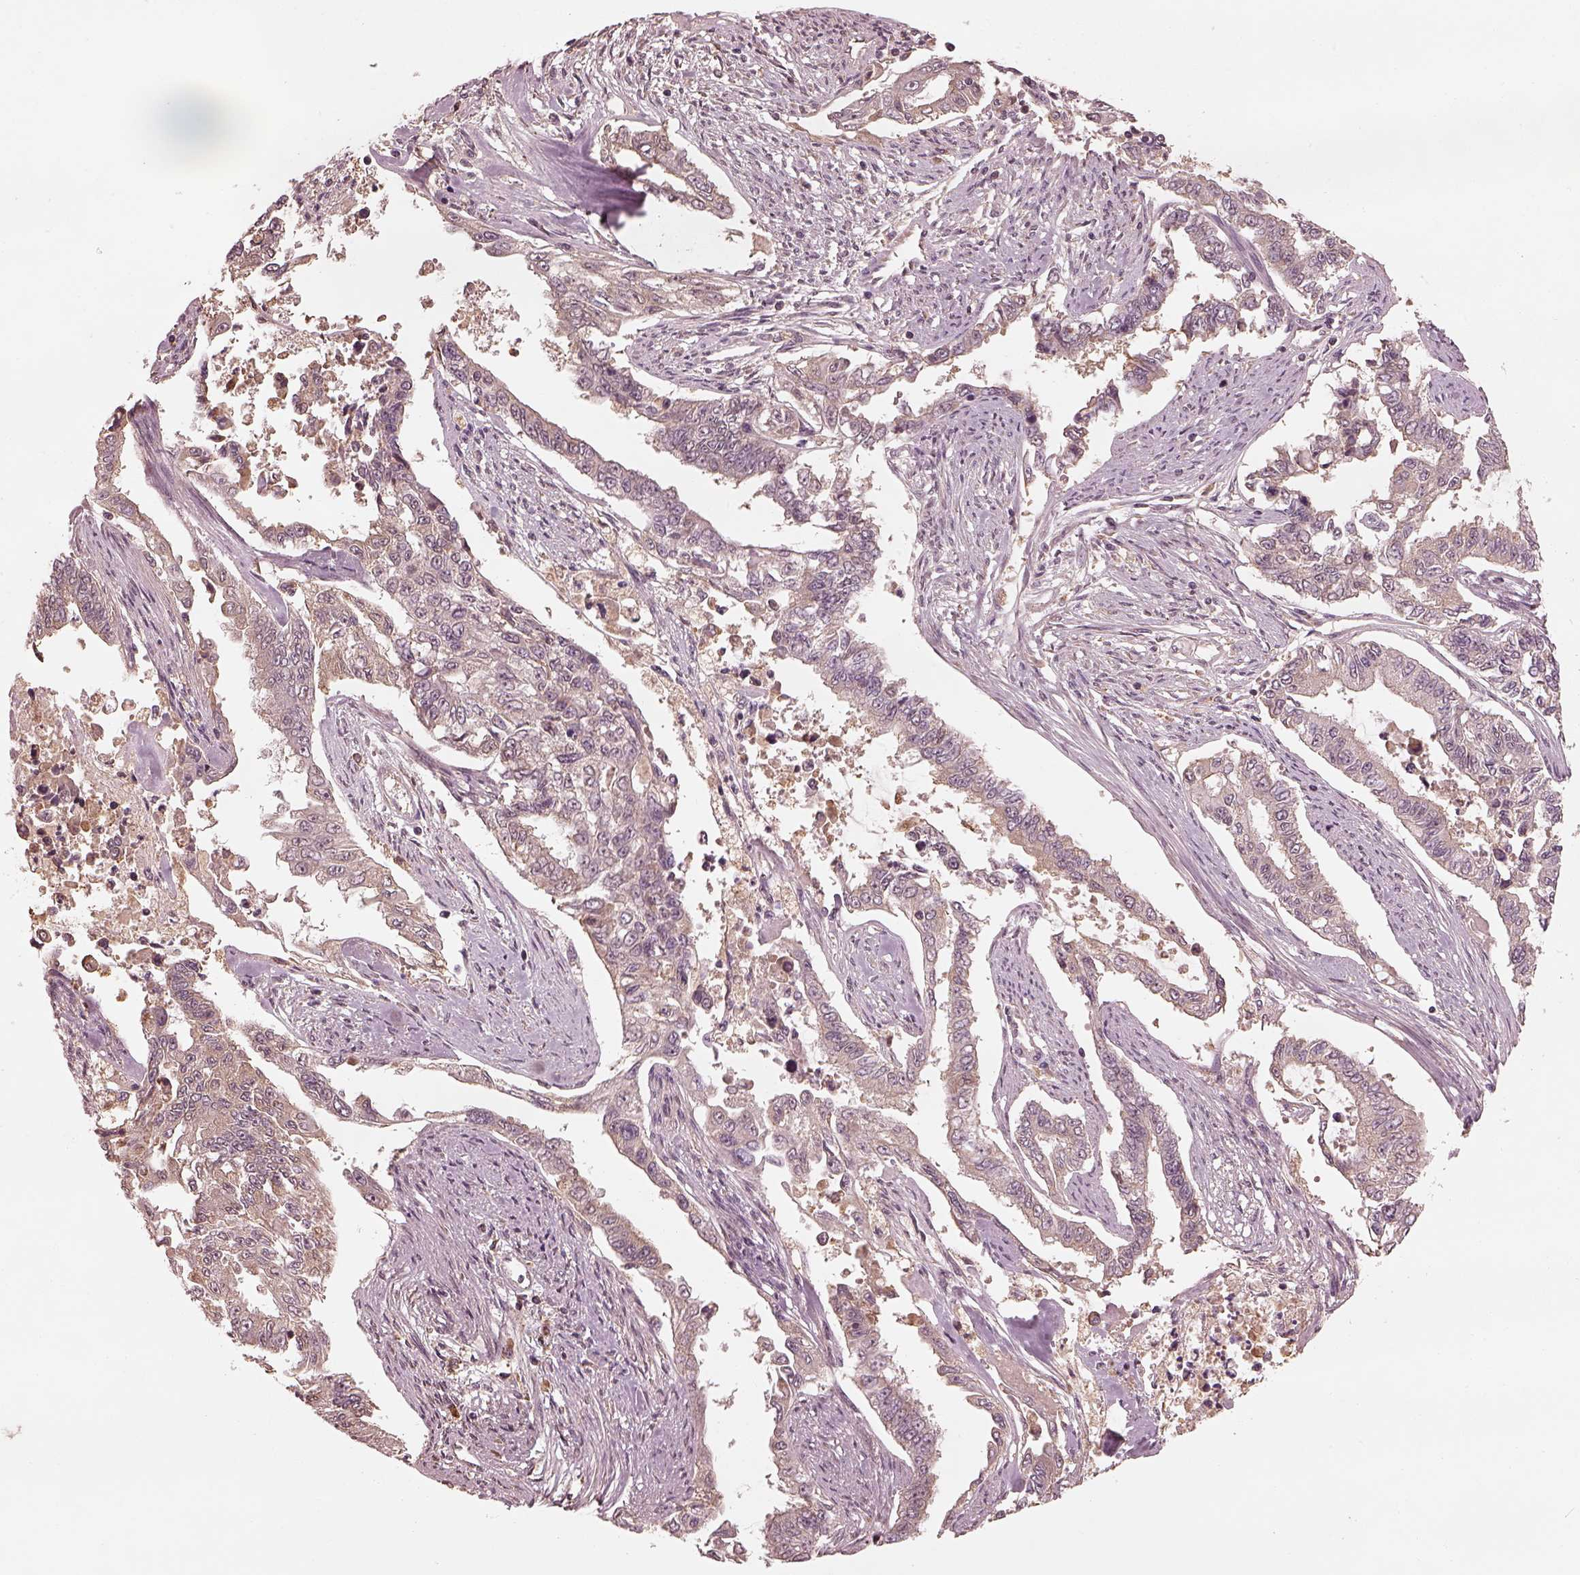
{"staining": {"intensity": "negative", "quantity": "none", "location": "none"}, "tissue": "endometrial cancer", "cell_type": "Tumor cells", "image_type": "cancer", "snomed": [{"axis": "morphology", "description": "Adenocarcinoma, NOS"}, {"axis": "topography", "description": "Uterus"}], "caption": "The histopathology image shows no staining of tumor cells in endometrial cancer. (Immunohistochemistry (ihc), brightfield microscopy, high magnification).", "gene": "CALR3", "patient": {"sex": "female", "age": 59}}